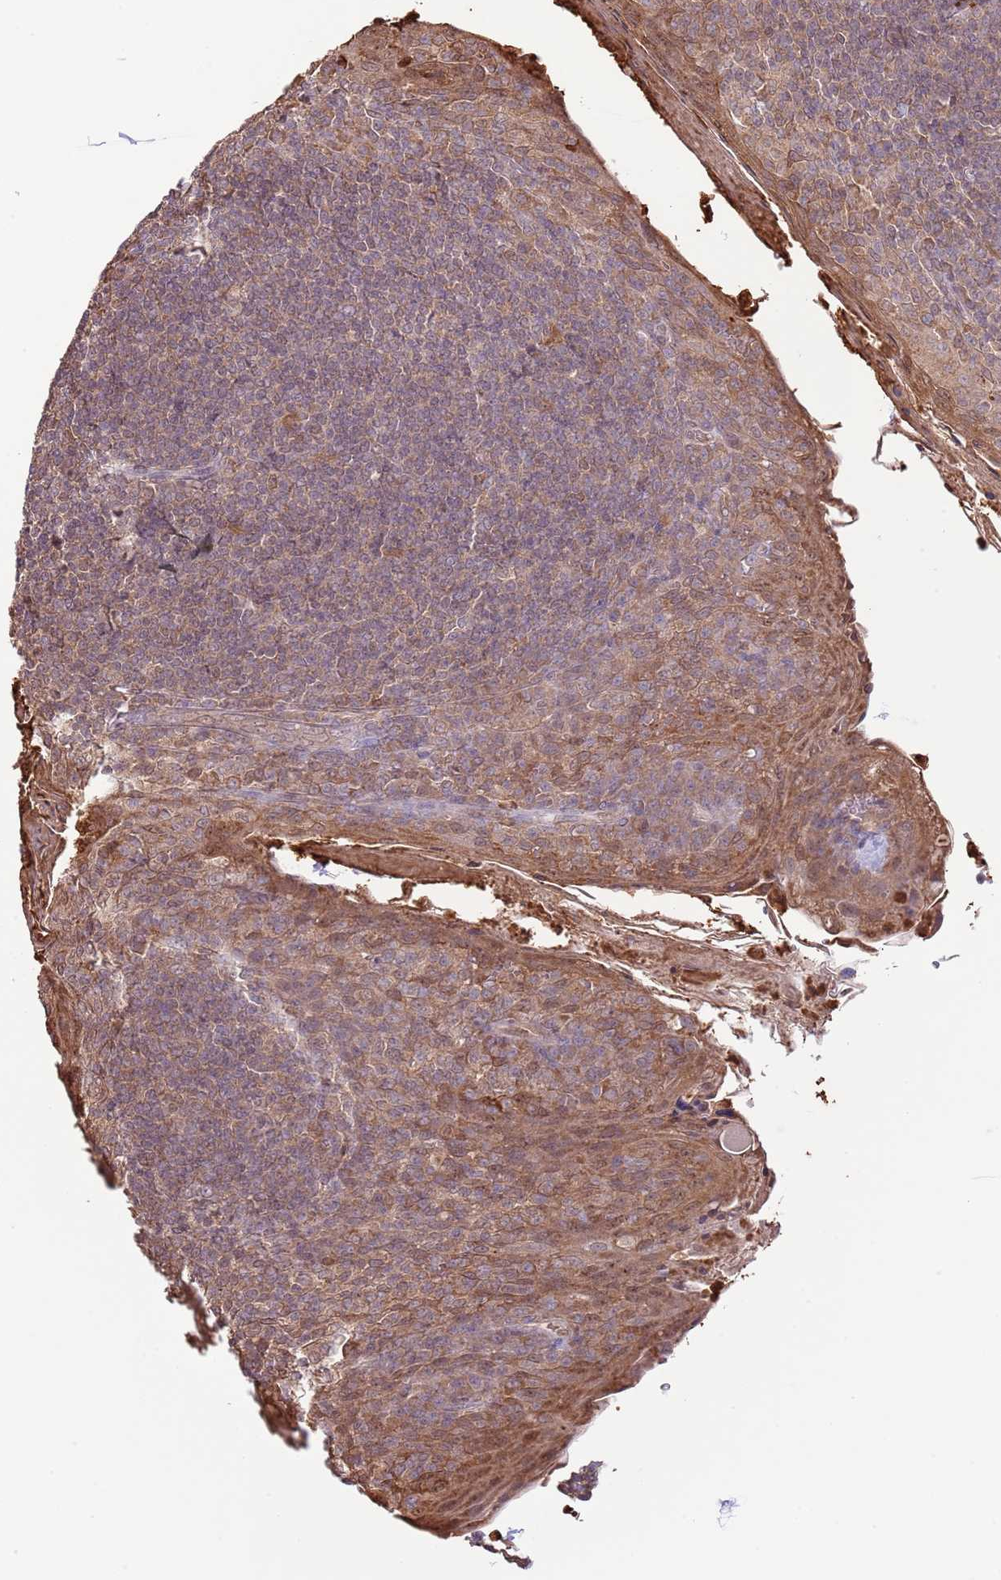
{"staining": {"intensity": "moderate", "quantity": "<25%", "location": "cytoplasmic/membranous,nuclear"}, "tissue": "tonsil", "cell_type": "Germinal center cells", "image_type": "normal", "snomed": [{"axis": "morphology", "description": "Normal tissue, NOS"}, {"axis": "topography", "description": "Tonsil"}], "caption": "Human tonsil stained for a protein (brown) reveals moderate cytoplasmic/membranous,nuclear positive staining in approximately <25% of germinal center cells.", "gene": "AMIGO1", "patient": {"sex": "female", "age": 10}}